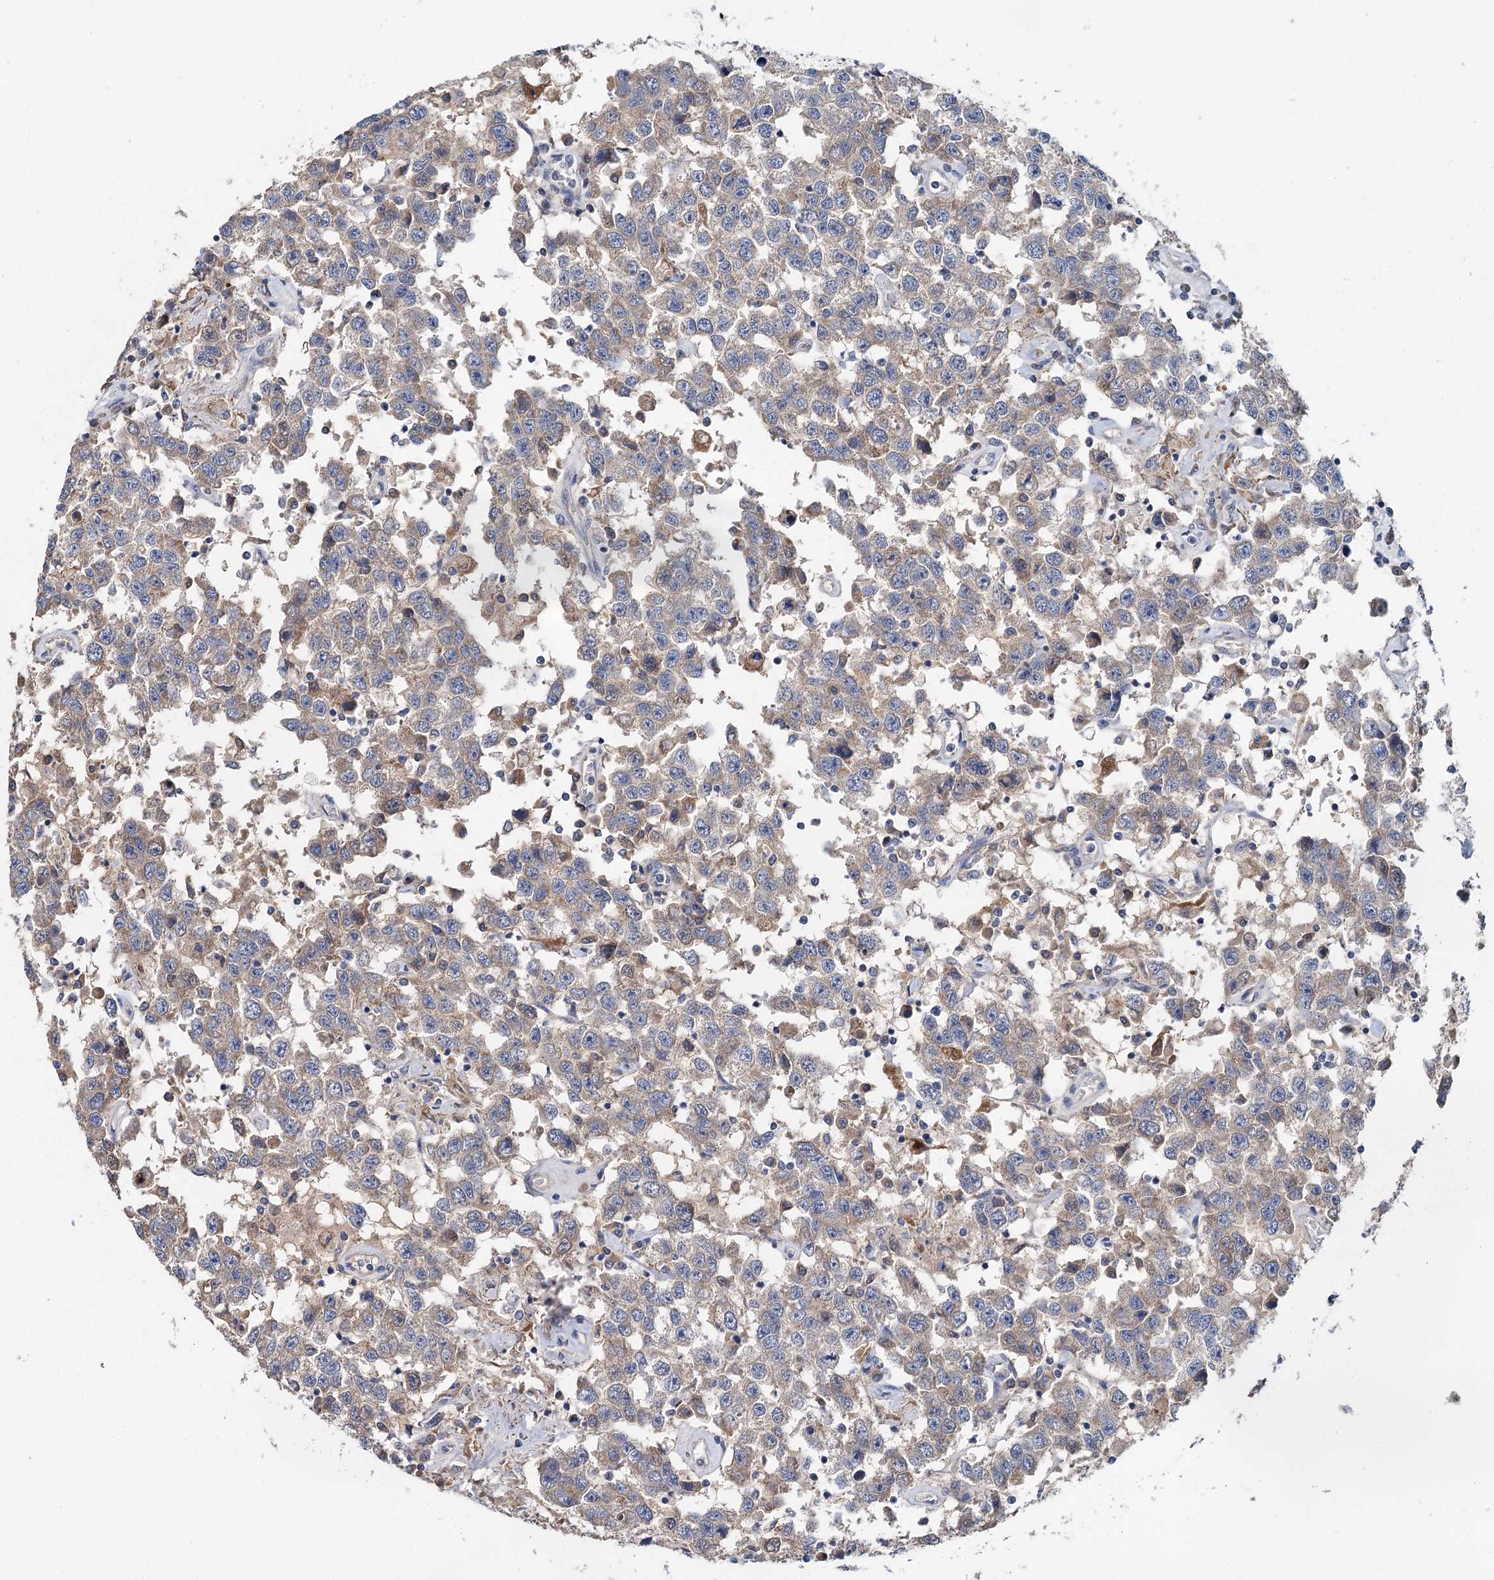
{"staining": {"intensity": "weak", "quantity": ">75%", "location": "cytoplasmic/membranous"}, "tissue": "testis cancer", "cell_type": "Tumor cells", "image_type": "cancer", "snomed": [{"axis": "morphology", "description": "Seminoma, NOS"}, {"axis": "topography", "description": "Testis"}], "caption": "IHC image of human testis cancer stained for a protein (brown), which reveals low levels of weak cytoplasmic/membranous staining in about >75% of tumor cells.", "gene": "ANKRD16", "patient": {"sex": "male", "age": 41}}